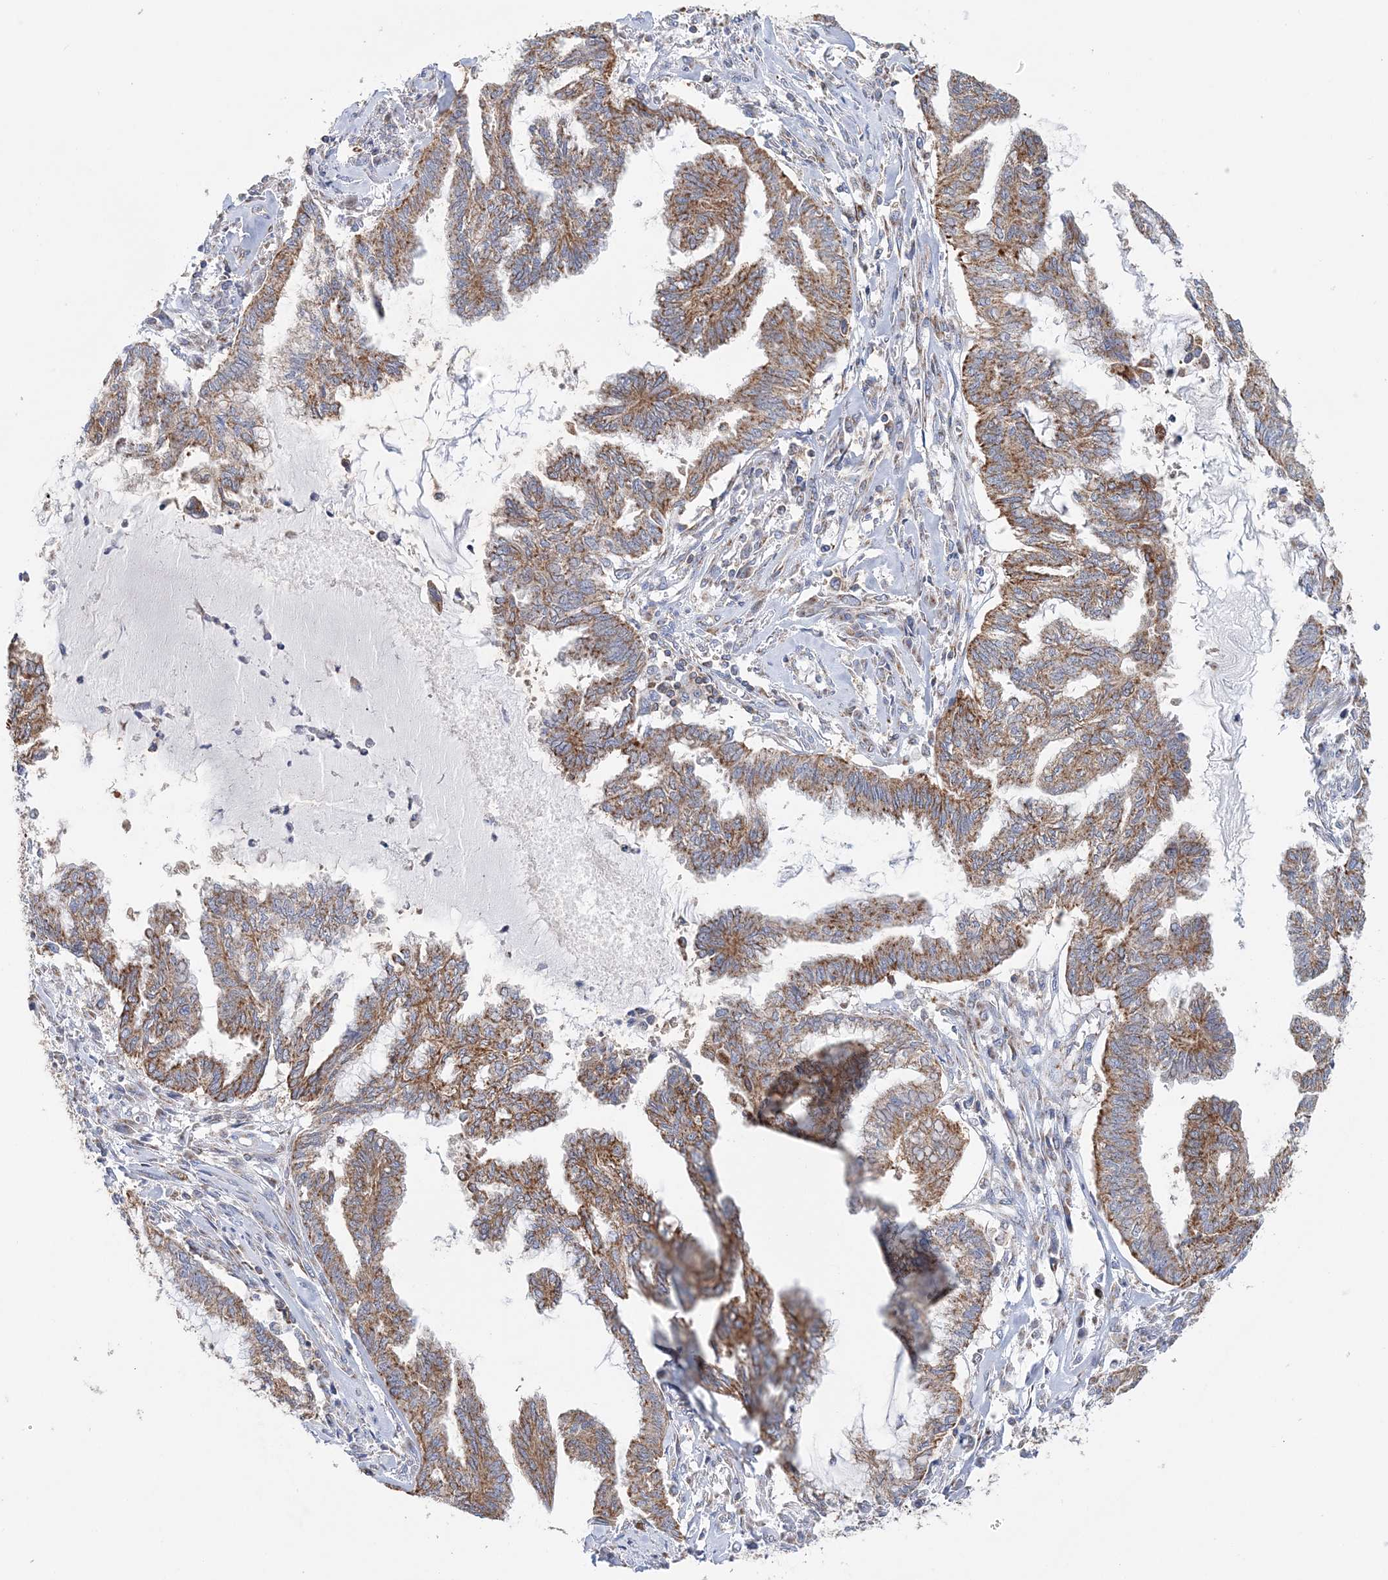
{"staining": {"intensity": "moderate", "quantity": ">75%", "location": "cytoplasmic/membranous"}, "tissue": "endometrial cancer", "cell_type": "Tumor cells", "image_type": "cancer", "snomed": [{"axis": "morphology", "description": "Adenocarcinoma, NOS"}, {"axis": "topography", "description": "Endometrium"}], "caption": "There is medium levels of moderate cytoplasmic/membranous staining in tumor cells of endometrial cancer (adenocarcinoma), as demonstrated by immunohistochemical staining (brown color).", "gene": "TTC32", "patient": {"sex": "female", "age": 86}}